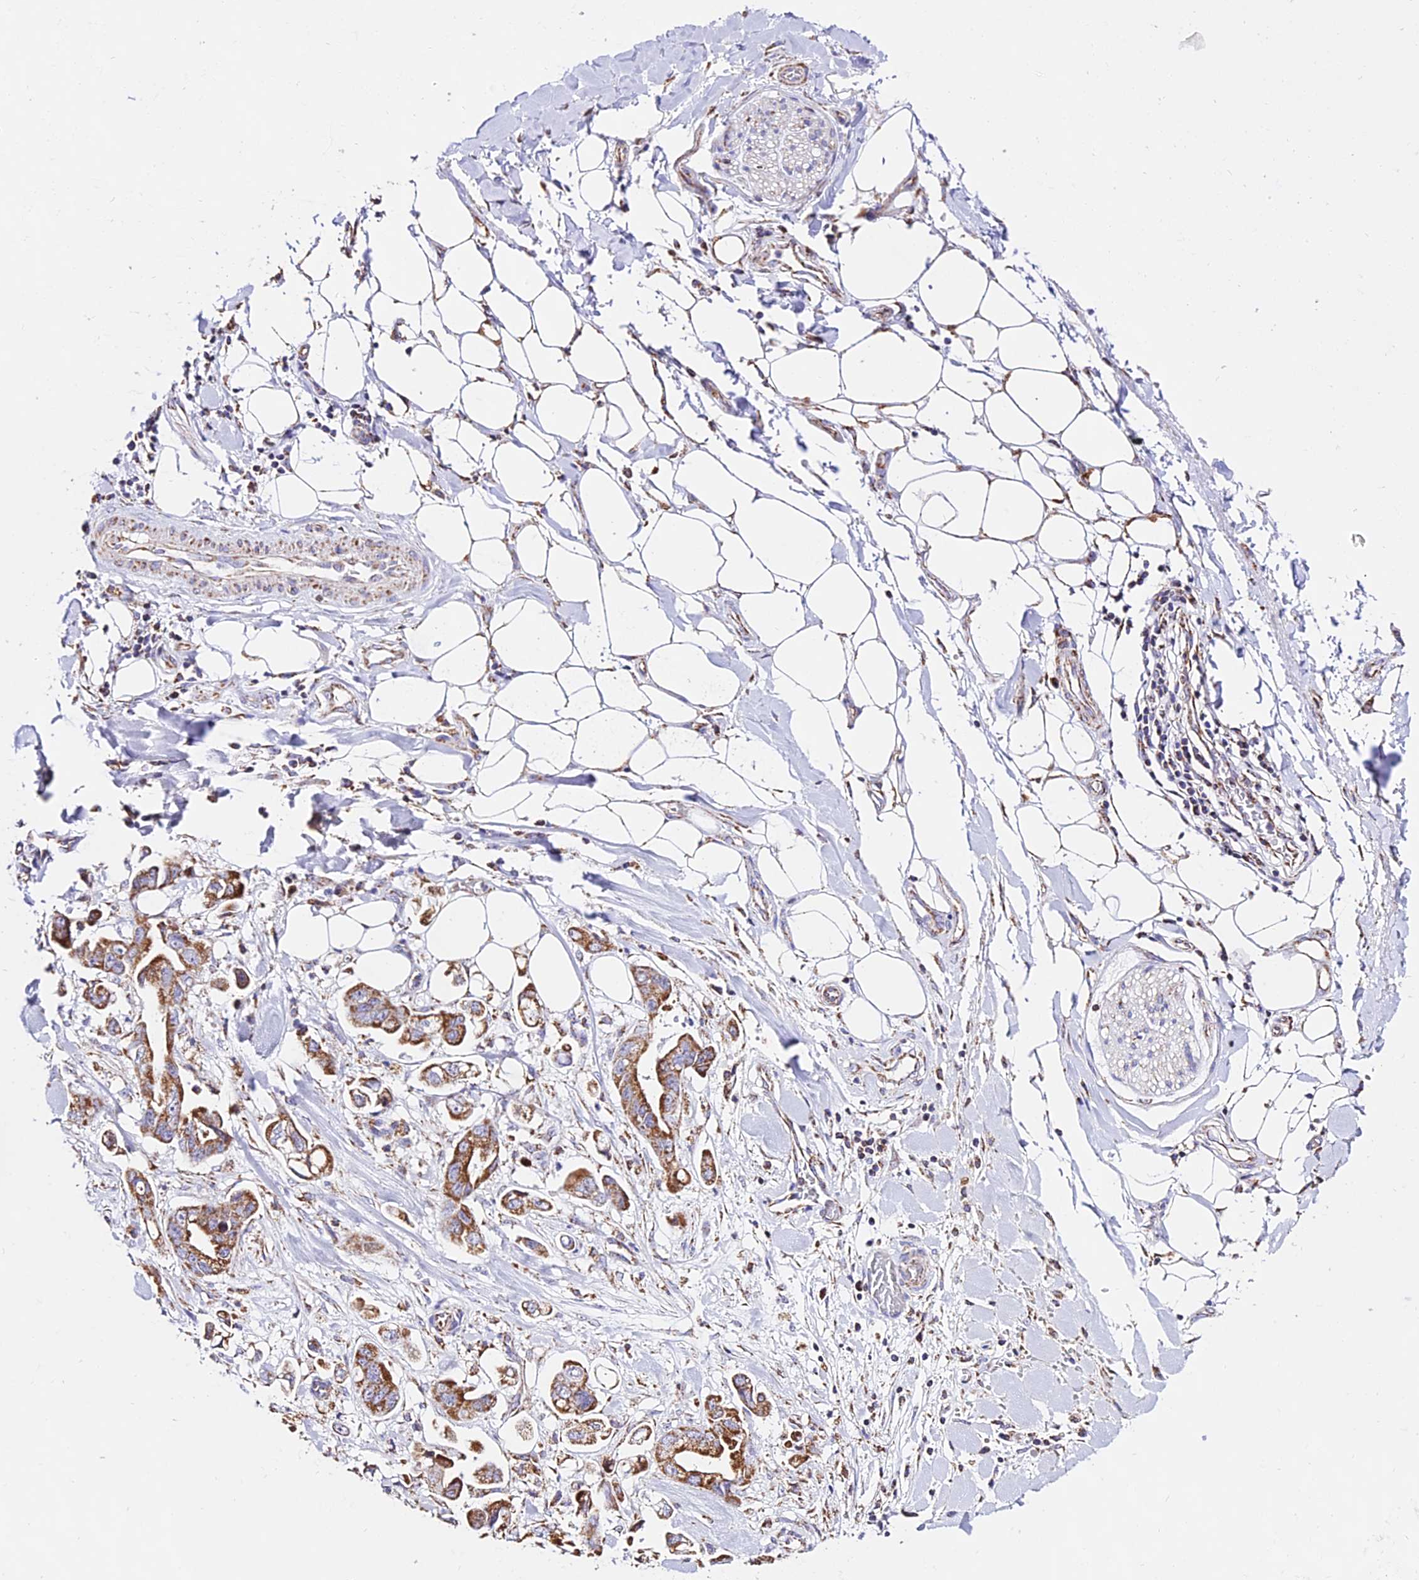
{"staining": {"intensity": "moderate", "quantity": ">75%", "location": "cytoplasmic/membranous"}, "tissue": "stomach cancer", "cell_type": "Tumor cells", "image_type": "cancer", "snomed": [{"axis": "morphology", "description": "Adenocarcinoma, NOS"}, {"axis": "topography", "description": "Stomach"}], "caption": "Immunohistochemical staining of human stomach cancer (adenocarcinoma) shows medium levels of moderate cytoplasmic/membranous expression in about >75% of tumor cells.", "gene": "ATP5PD", "patient": {"sex": "male", "age": 62}}